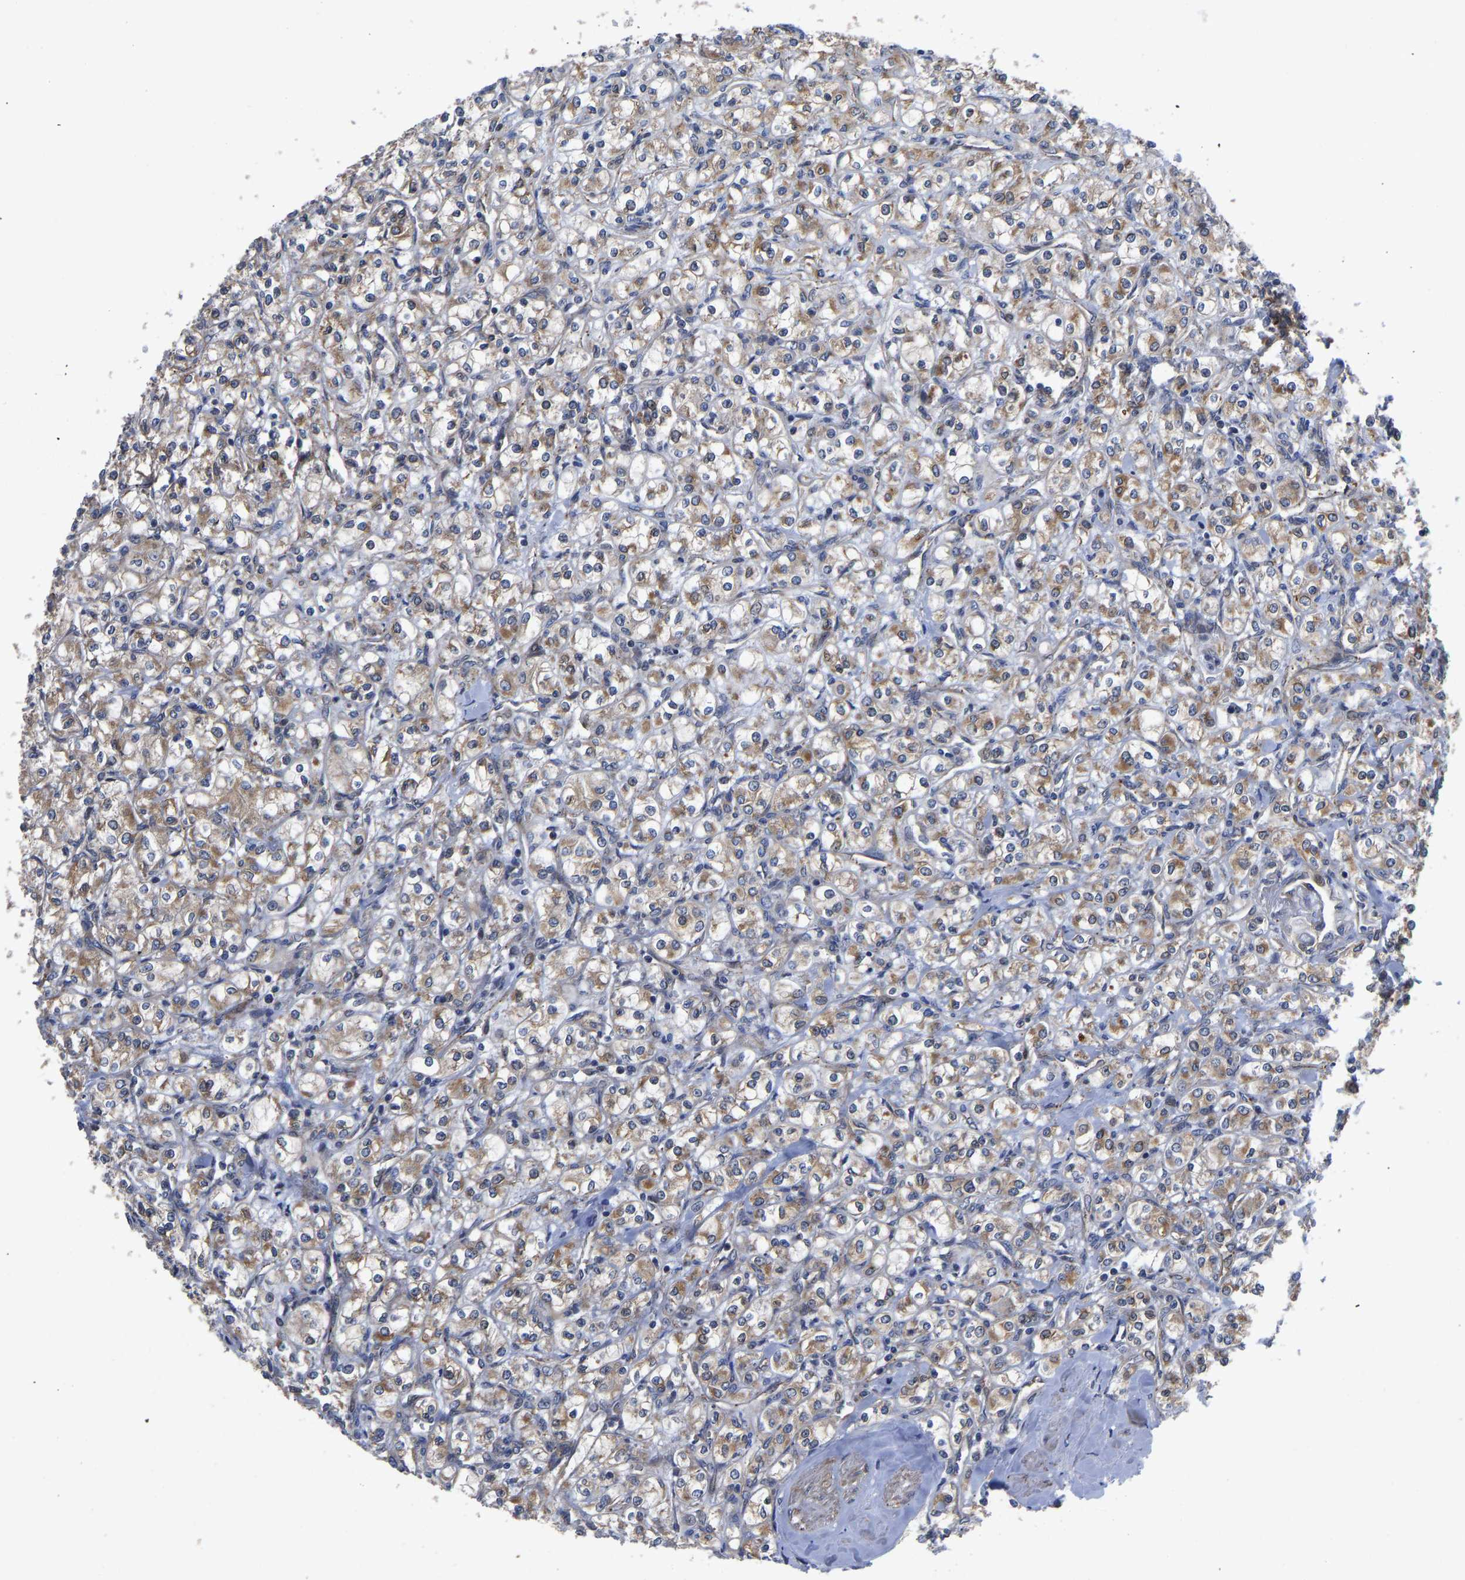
{"staining": {"intensity": "moderate", "quantity": ">75%", "location": "cytoplasmic/membranous"}, "tissue": "renal cancer", "cell_type": "Tumor cells", "image_type": "cancer", "snomed": [{"axis": "morphology", "description": "Adenocarcinoma, NOS"}, {"axis": "topography", "description": "Kidney"}], "caption": "Protein staining reveals moderate cytoplasmic/membranous staining in approximately >75% of tumor cells in renal adenocarcinoma. Nuclei are stained in blue.", "gene": "TMEM38B", "patient": {"sex": "male", "age": 77}}